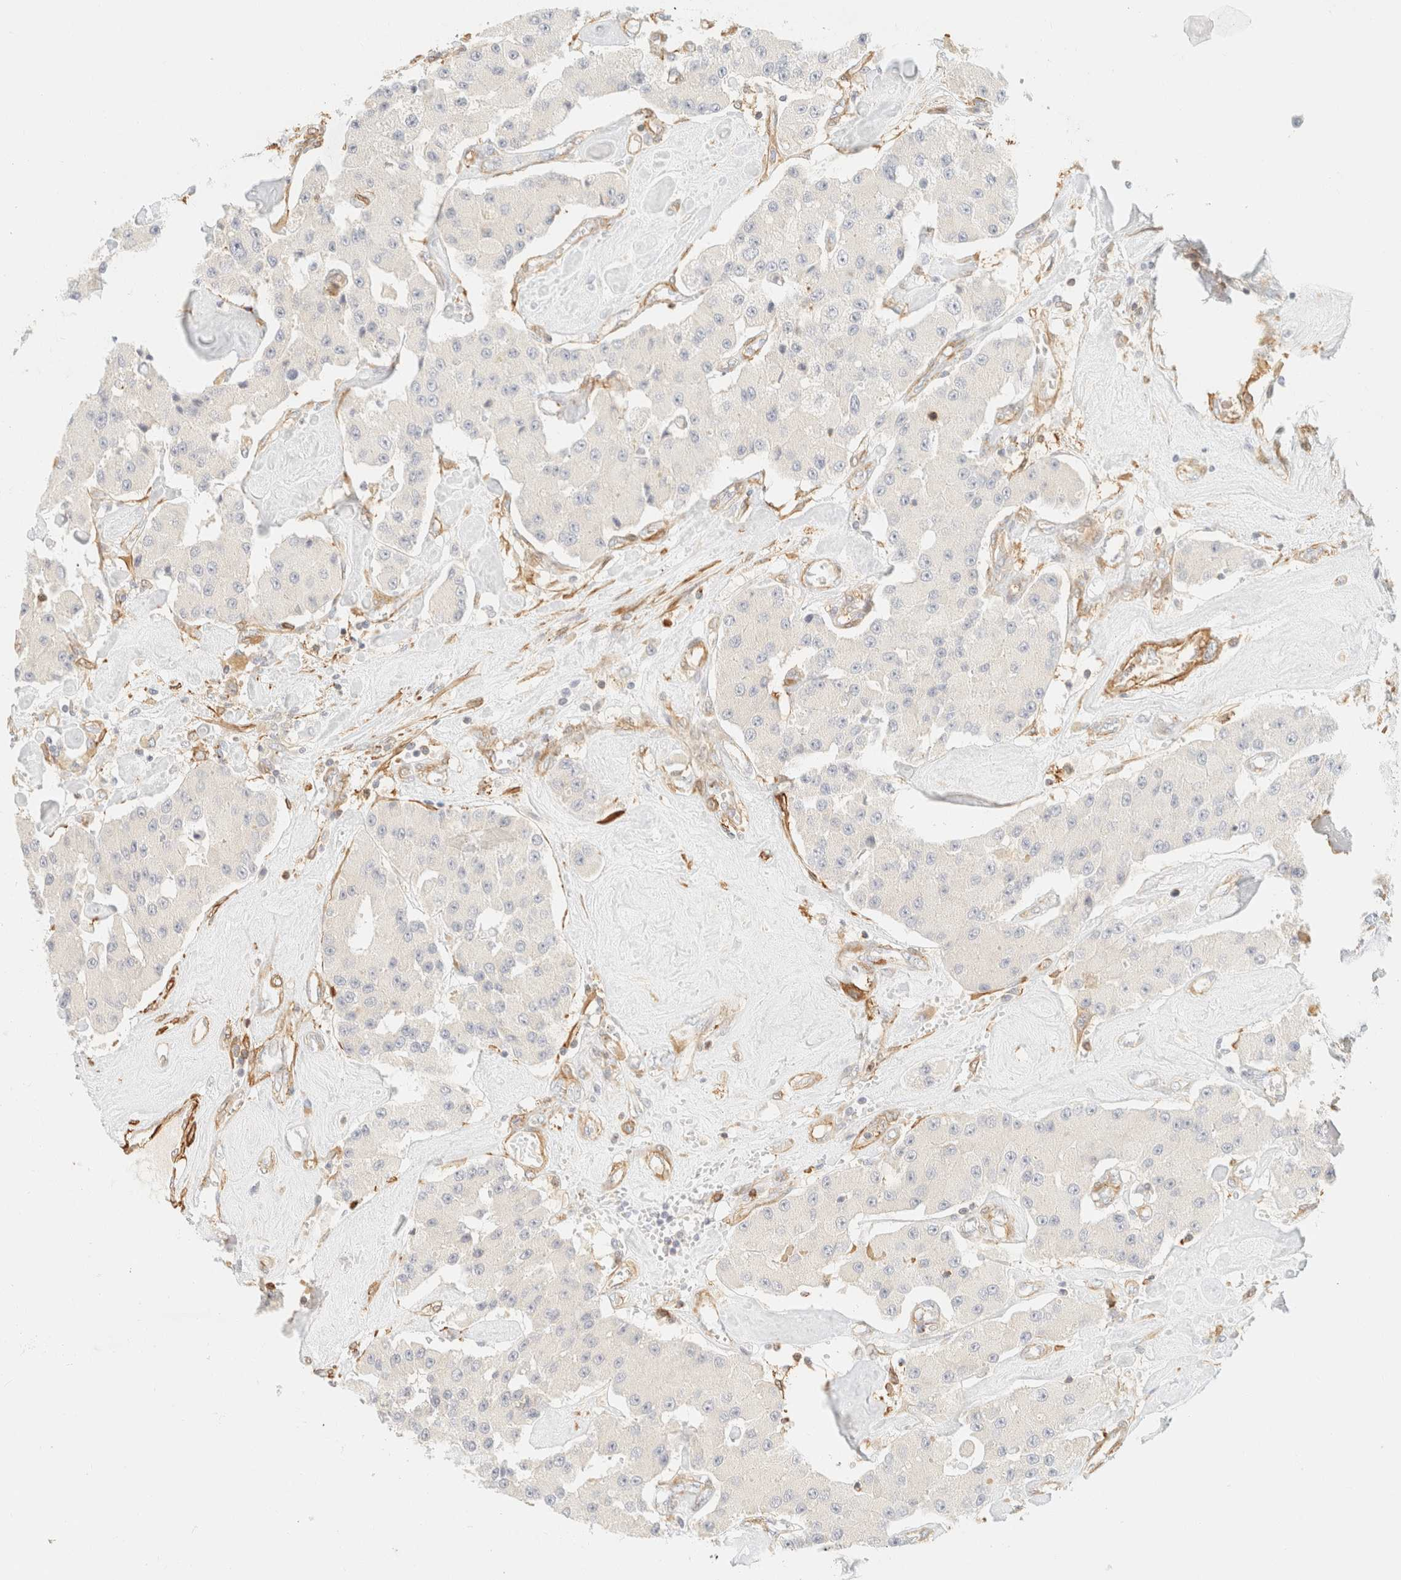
{"staining": {"intensity": "negative", "quantity": "none", "location": "none"}, "tissue": "carcinoid", "cell_type": "Tumor cells", "image_type": "cancer", "snomed": [{"axis": "morphology", "description": "Carcinoid, malignant, NOS"}, {"axis": "topography", "description": "Pancreas"}], "caption": "The histopathology image shows no staining of tumor cells in malignant carcinoid.", "gene": "OTOP2", "patient": {"sex": "male", "age": 41}}